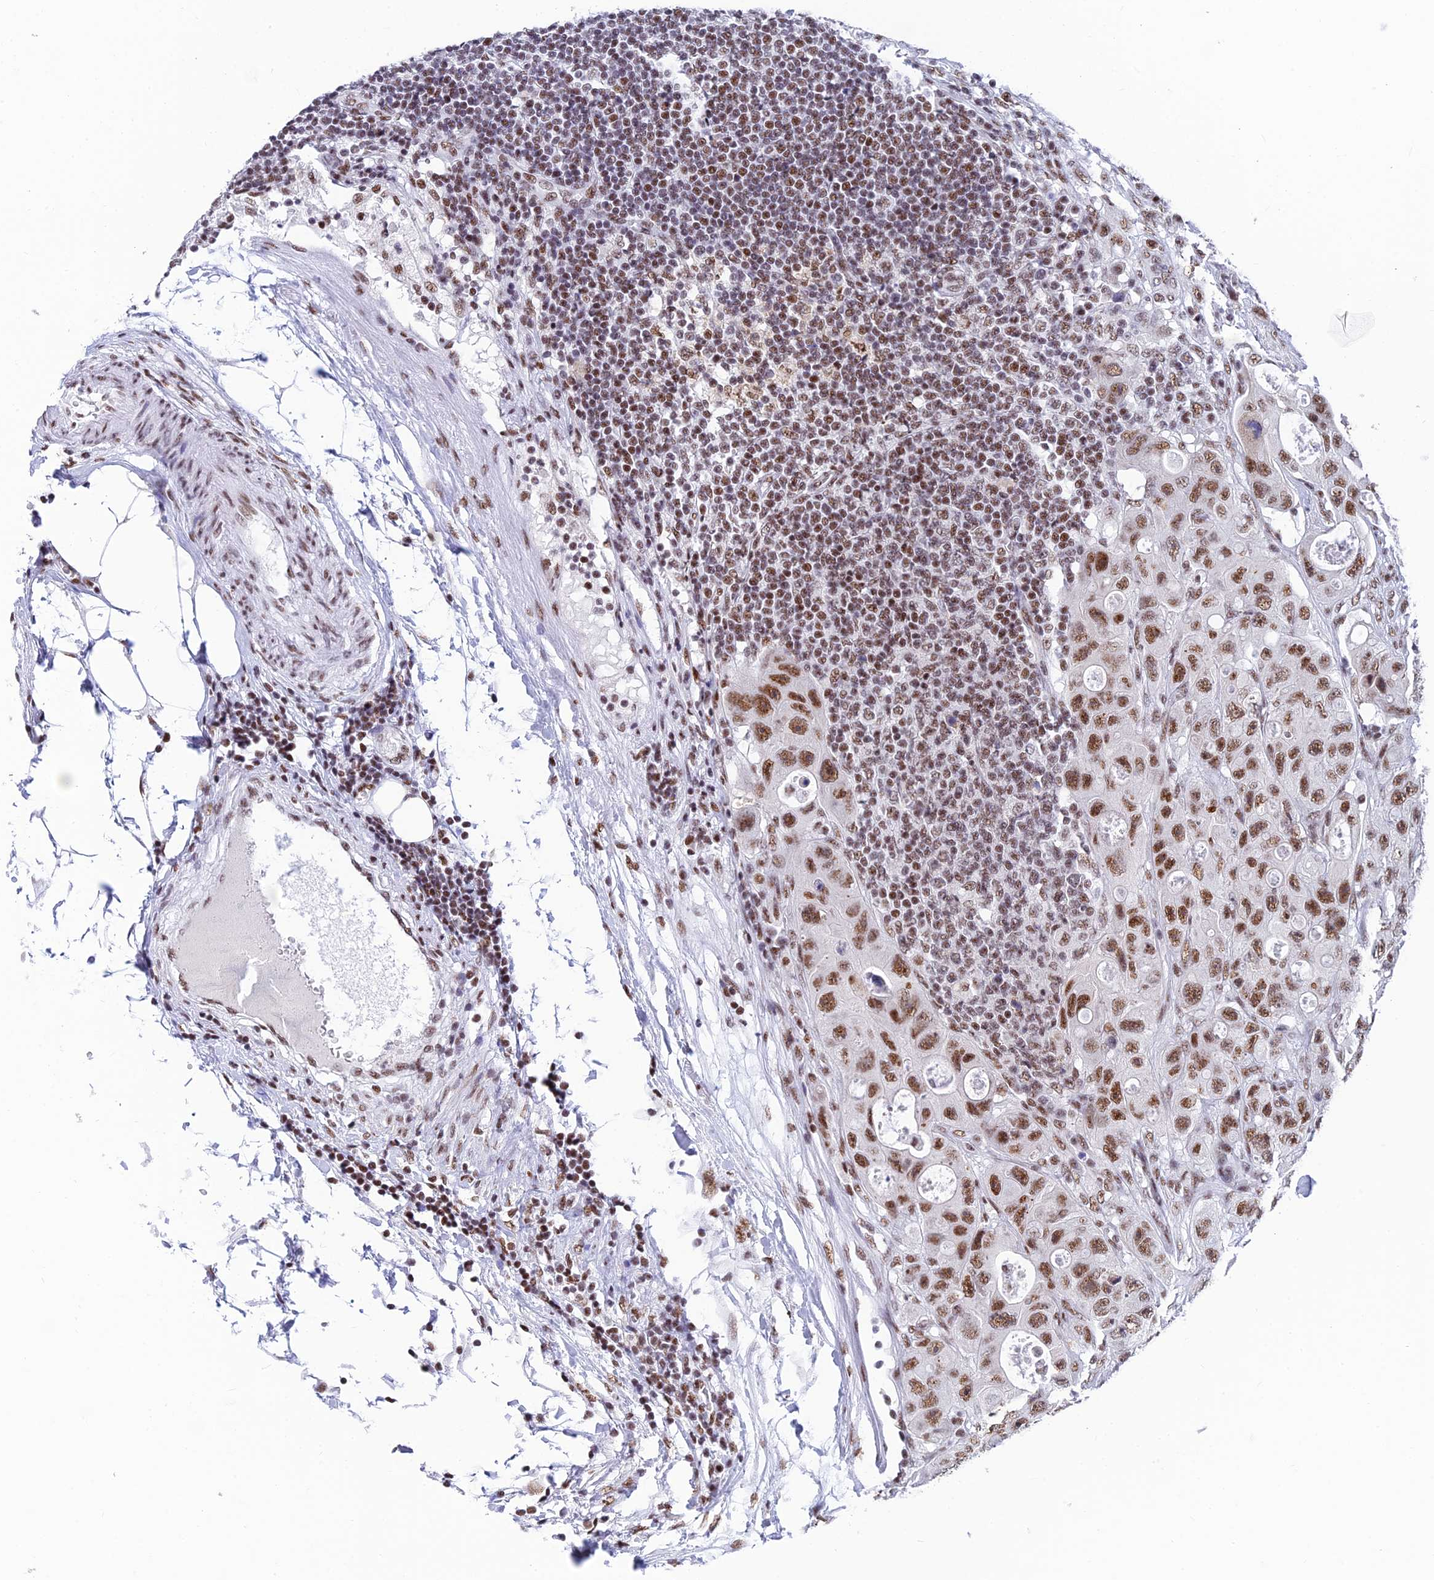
{"staining": {"intensity": "moderate", "quantity": ">75%", "location": "nuclear"}, "tissue": "colorectal cancer", "cell_type": "Tumor cells", "image_type": "cancer", "snomed": [{"axis": "morphology", "description": "Adenocarcinoma, NOS"}, {"axis": "topography", "description": "Colon"}], "caption": "A high-resolution micrograph shows immunohistochemistry (IHC) staining of colorectal adenocarcinoma, which reveals moderate nuclear expression in about >75% of tumor cells.", "gene": "USP22", "patient": {"sex": "female", "age": 46}}